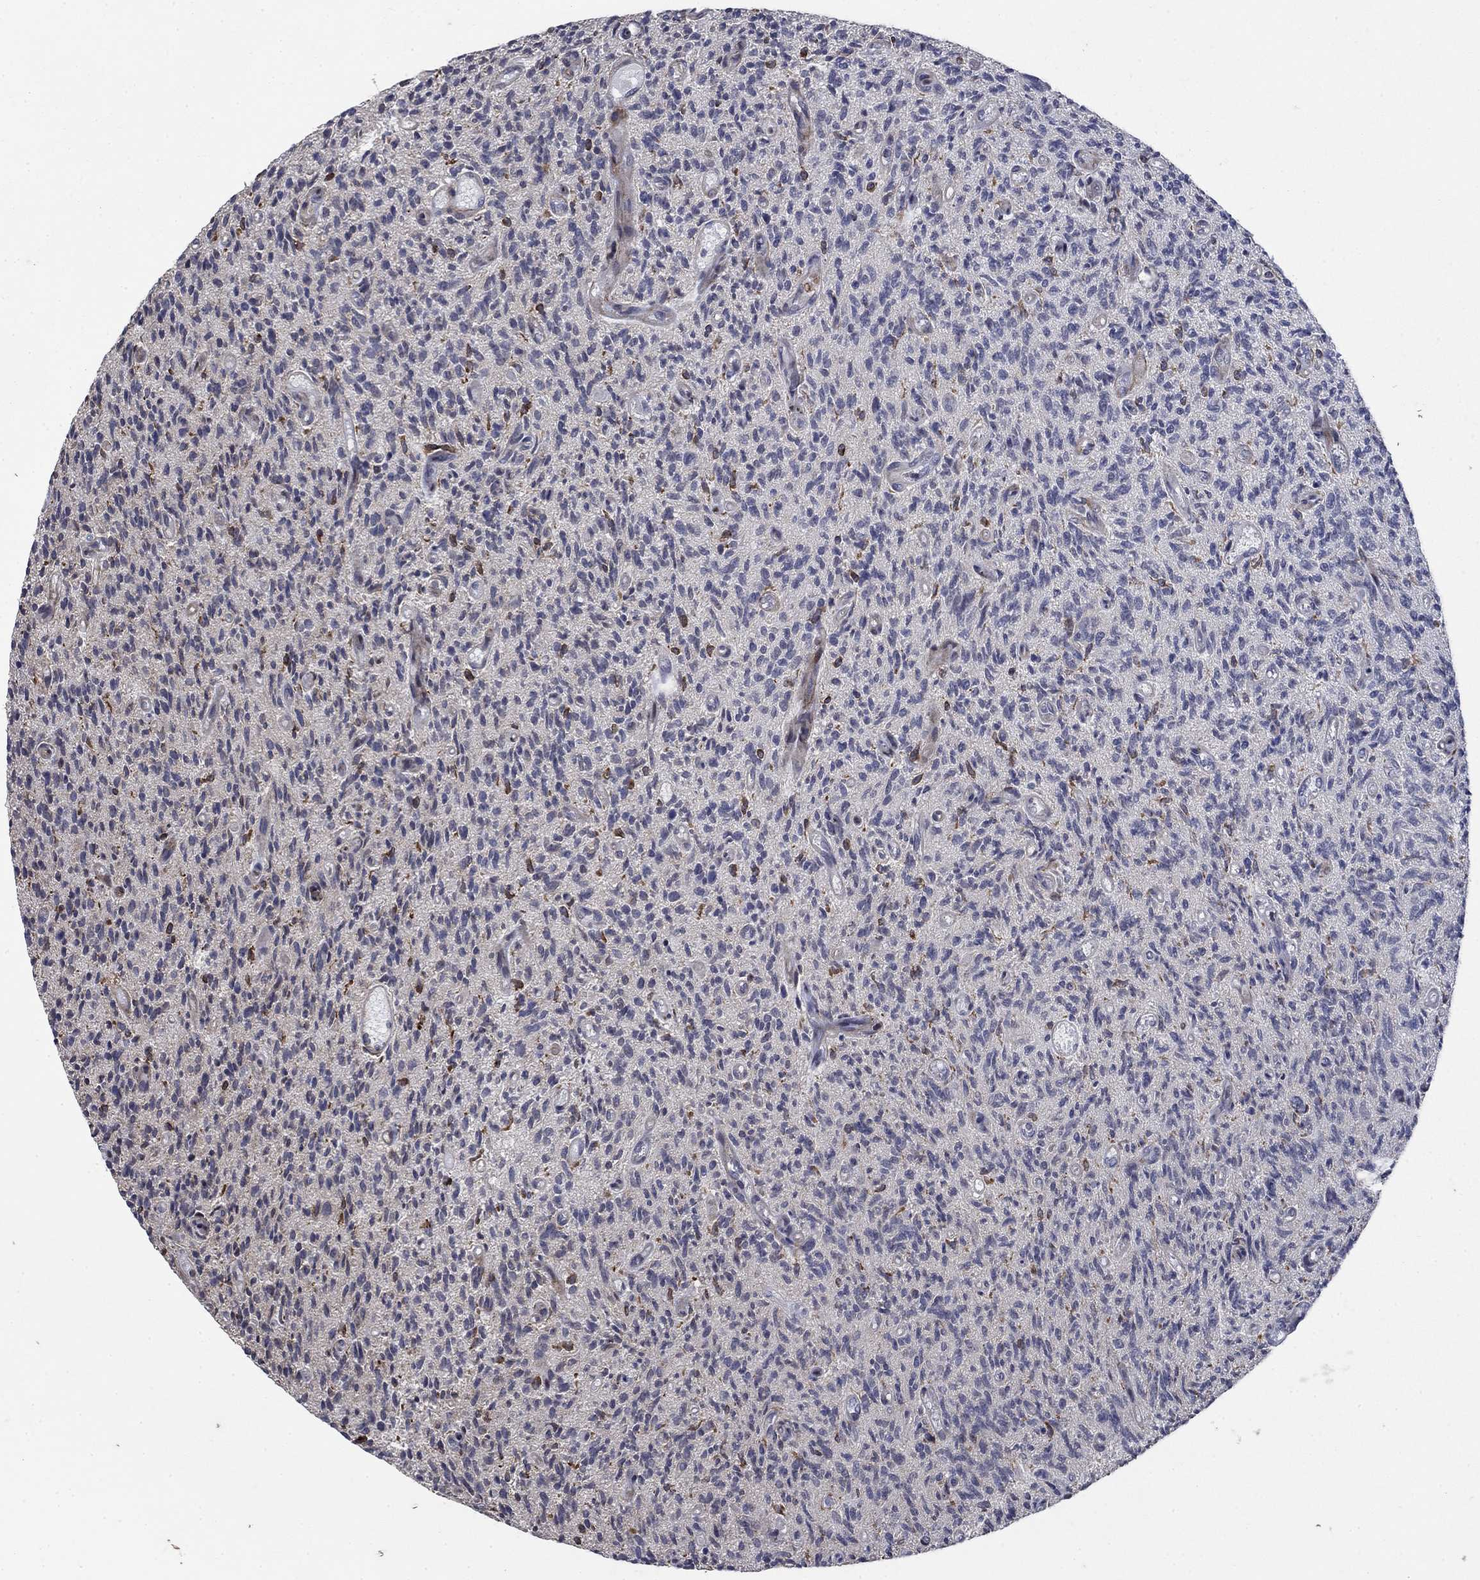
{"staining": {"intensity": "weak", "quantity": "<25%", "location": "cytoplasmic/membranous"}, "tissue": "glioma", "cell_type": "Tumor cells", "image_type": "cancer", "snomed": [{"axis": "morphology", "description": "Glioma, malignant, High grade"}, {"axis": "topography", "description": "Brain"}], "caption": "The micrograph exhibits no staining of tumor cells in glioma.", "gene": "DHRS7", "patient": {"sex": "male", "age": 64}}